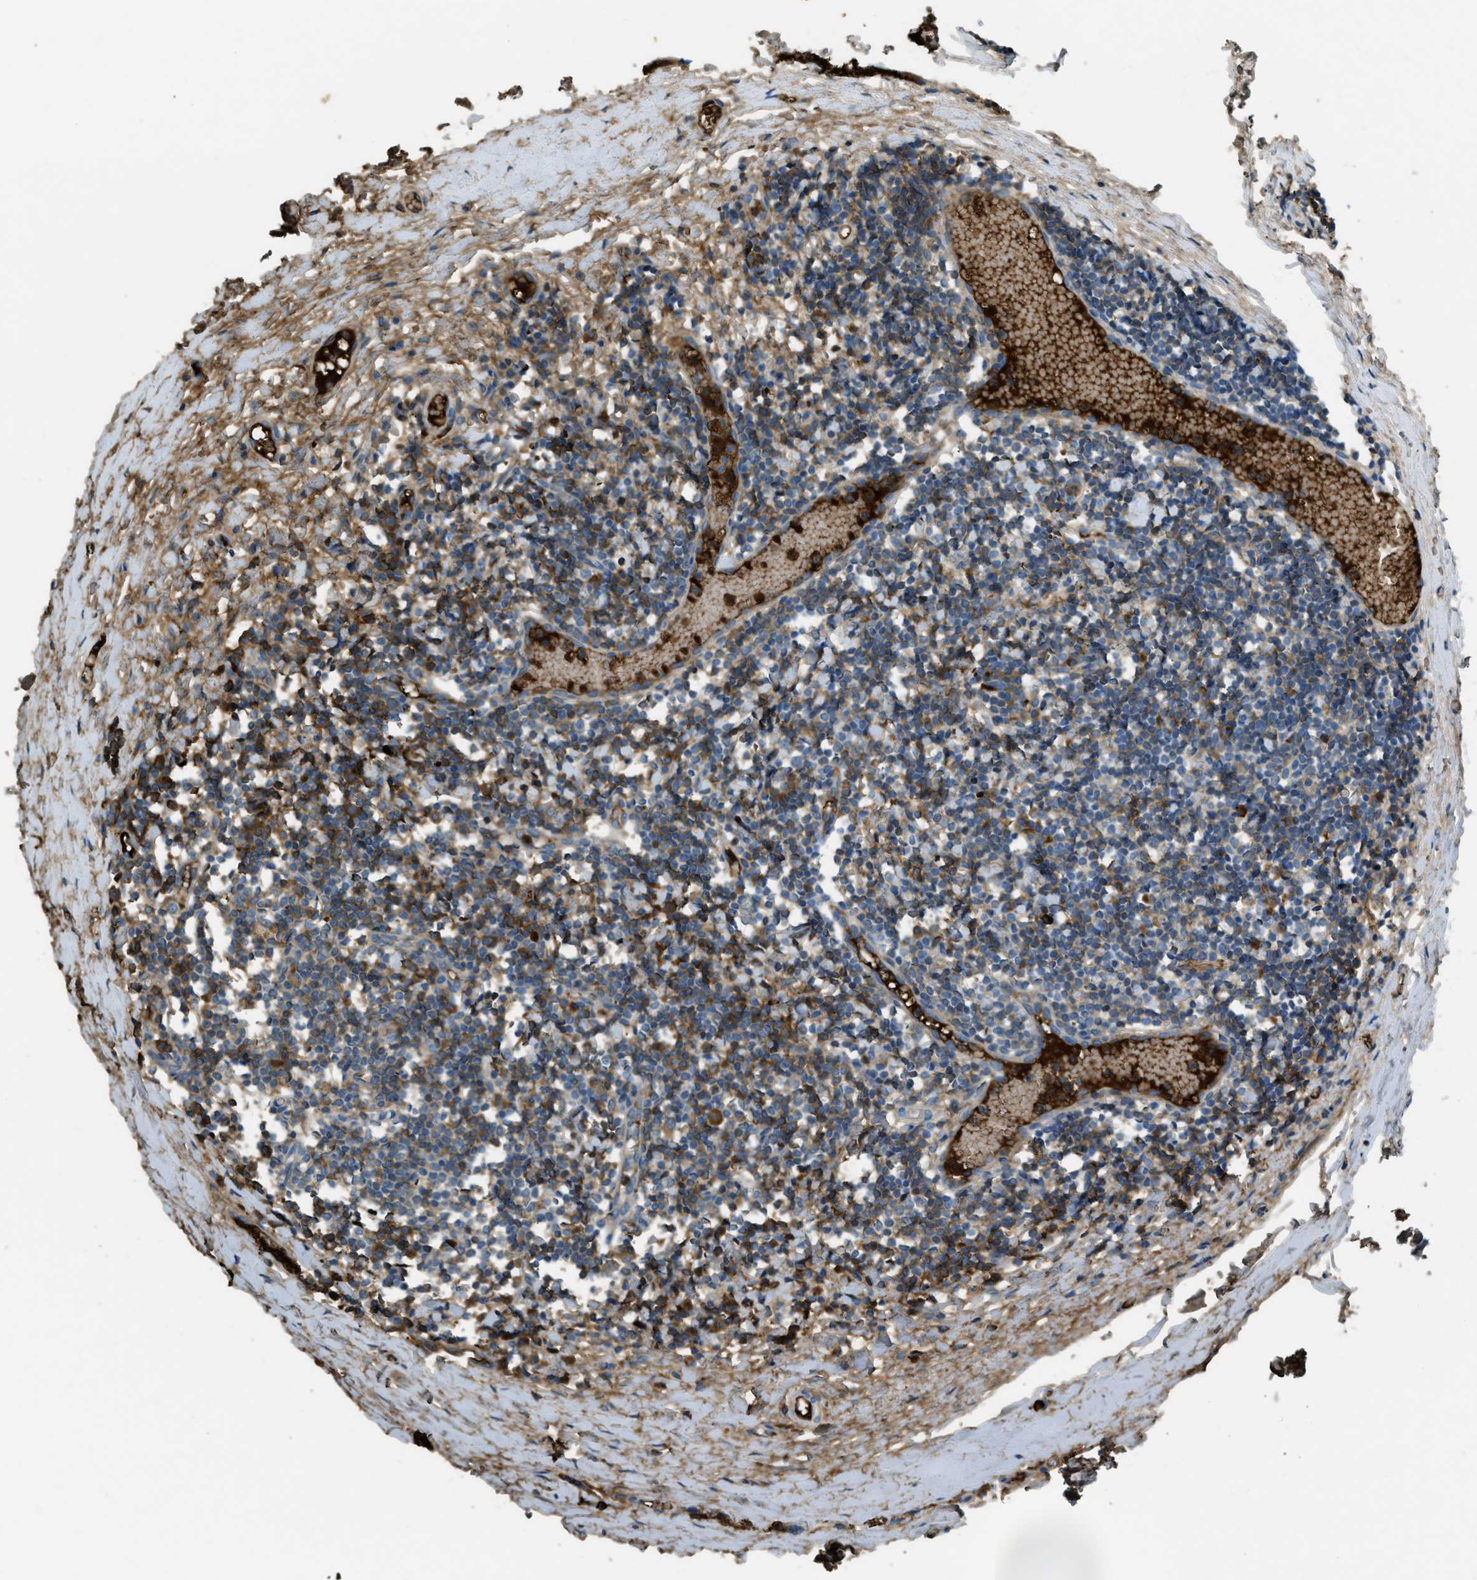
{"staining": {"intensity": "strong", "quantity": "<25%", "location": "cytoplasmic/membranous"}, "tissue": "tonsil", "cell_type": "Germinal center cells", "image_type": "normal", "snomed": [{"axis": "morphology", "description": "Normal tissue, NOS"}, {"axis": "topography", "description": "Tonsil"}], "caption": "Immunohistochemistry (DAB (3,3'-diaminobenzidine)) staining of benign human tonsil exhibits strong cytoplasmic/membranous protein positivity in approximately <25% of germinal center cells.", "gene": "PRTN3", "patient": {"sex": "female", "age": 19}}